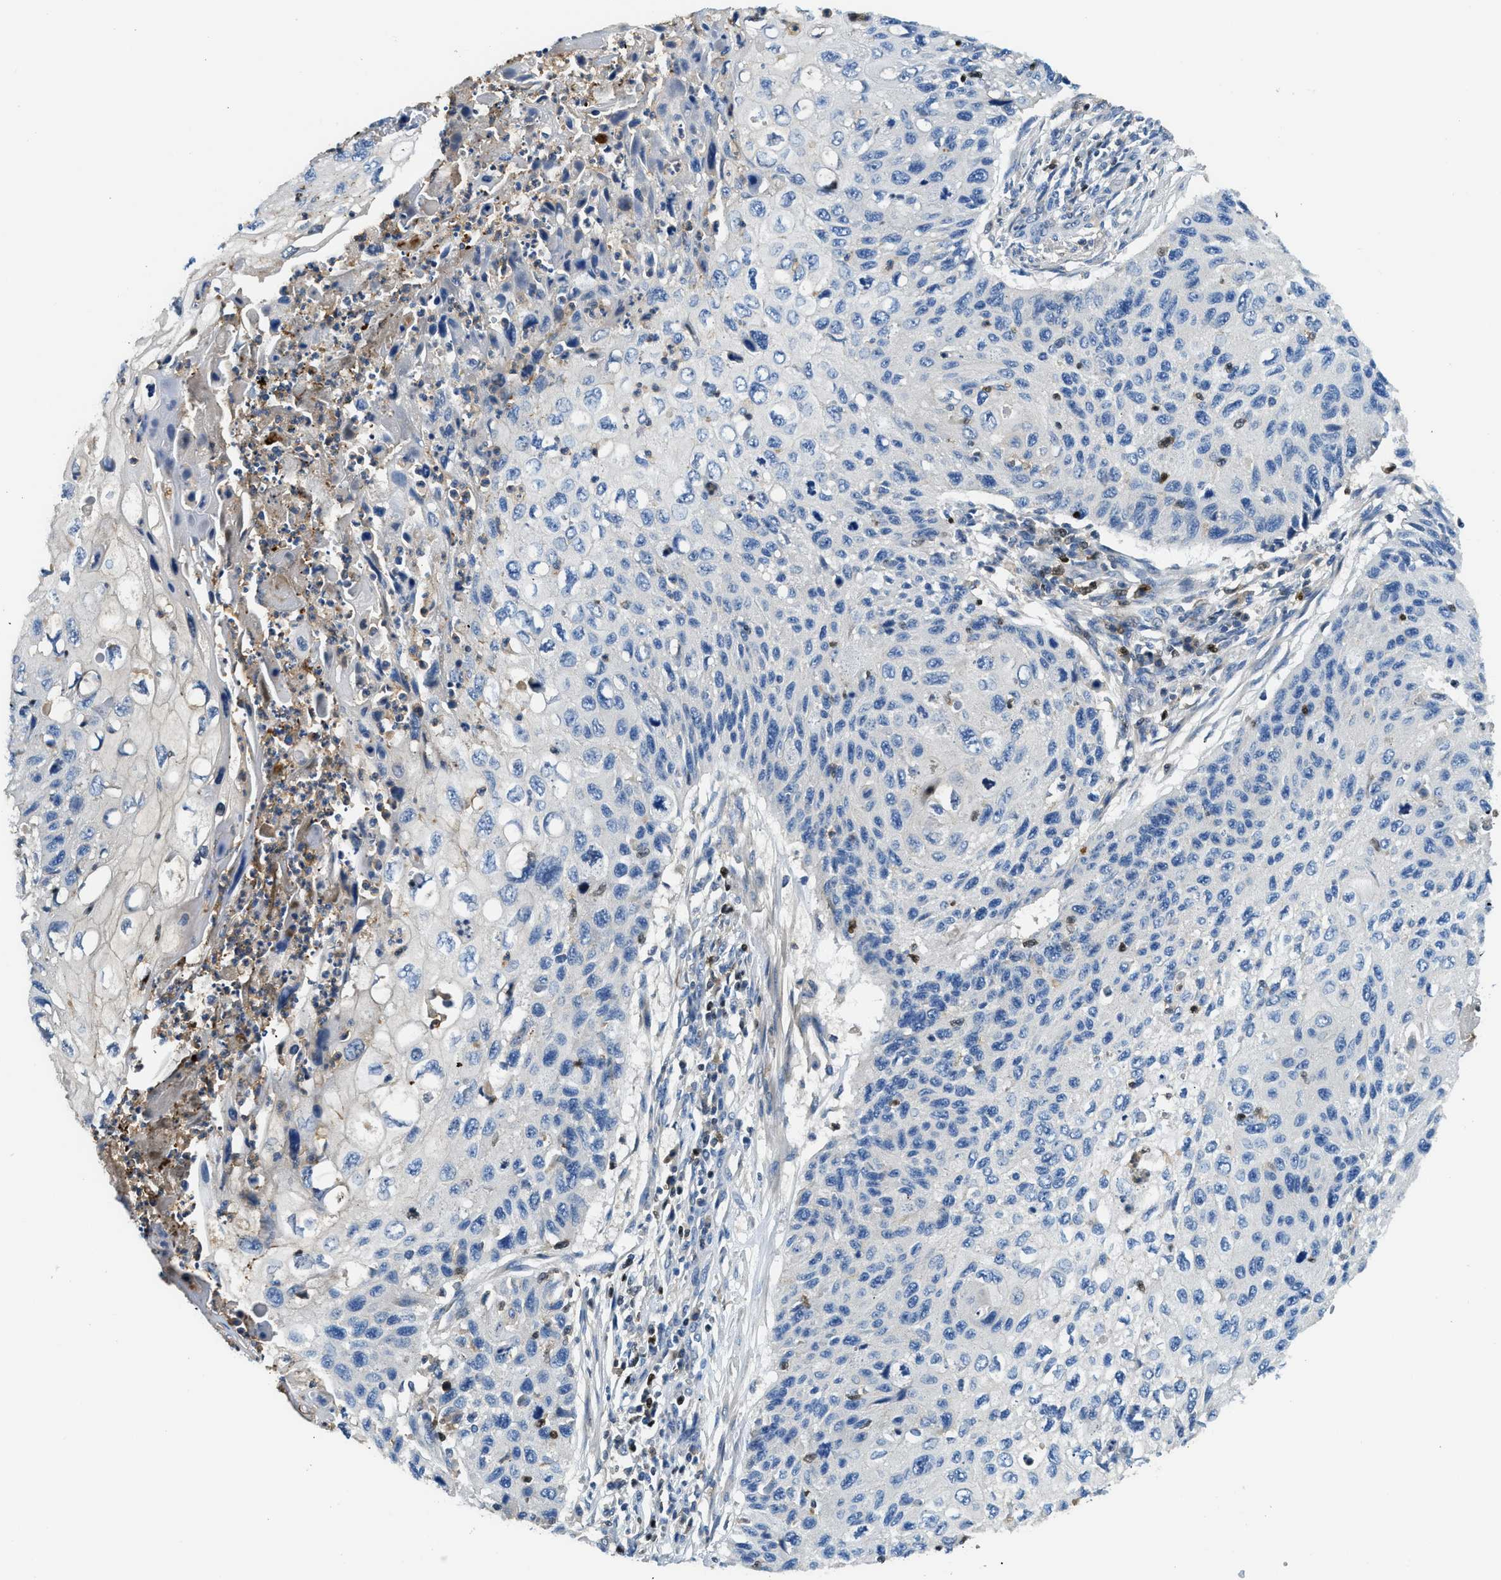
{"staining": {"intensity": "negative", "quantity": "none", "location": "none"}, "tissue": "cervical cancer", "cell_type": "Tumor cells", "image_type": "cancer", "snomed": [{"axis": "morphology", "description": "Squamous cell carcinoma, NOS"}, {"axis": "topography", "description": "Cervix"}], "caption": "Cervical cancer (squamous cell carcinoma) stained for a protein using immunohistochemistry (IHC) reveals no expression tumor cells.", "gene": "TOX", "patient": {"sex": "female", "age": 70}}